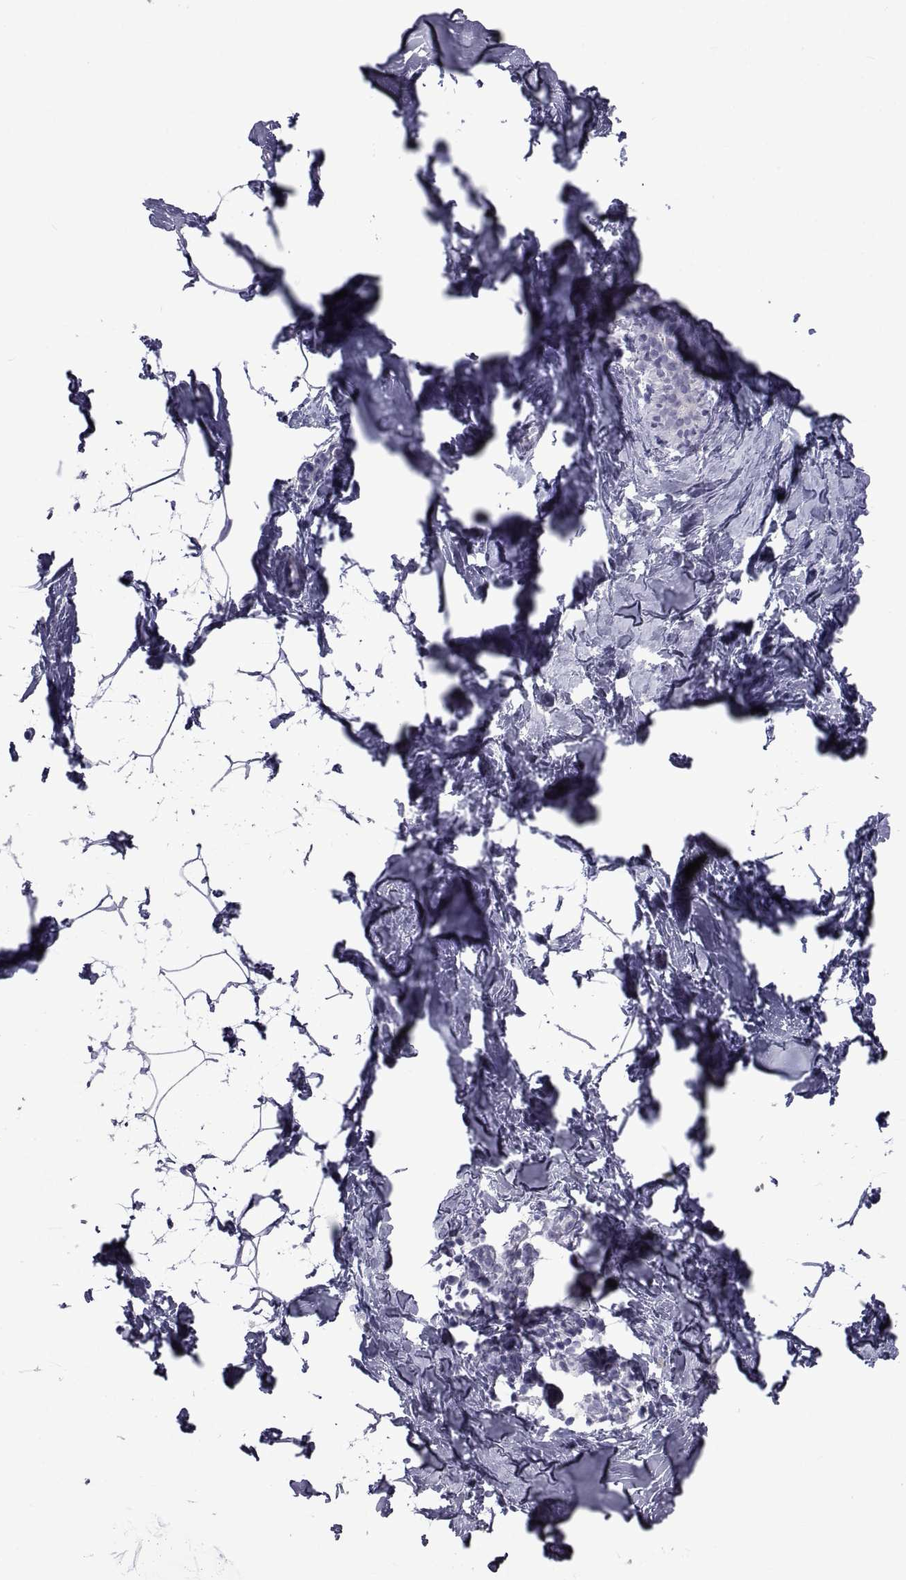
{"staining": {"intensity": "negative", "quantity": "none", "location": "none"}, "tissue": "breast", "cell_type": "Adipocytes", "image_type": "normal", "snomed": [{"axis": "morphology", "description": "Normal tissue, NOS"}, {"axis": "topography", "description": "Breast"}], "caption": "A high-resolution photomicrograph shows immunohistochemistry (IHC) staining of benign breast, which demonstrates no significant positivity in adipocytes. The staining was performed using DAB to visualize the protein expression in brown, while the nuclei were stained in blue with hematoxylin (Magnification: 20x).", "gene": "PDE6G", "patient": {"sex": "female", "age": 32}}